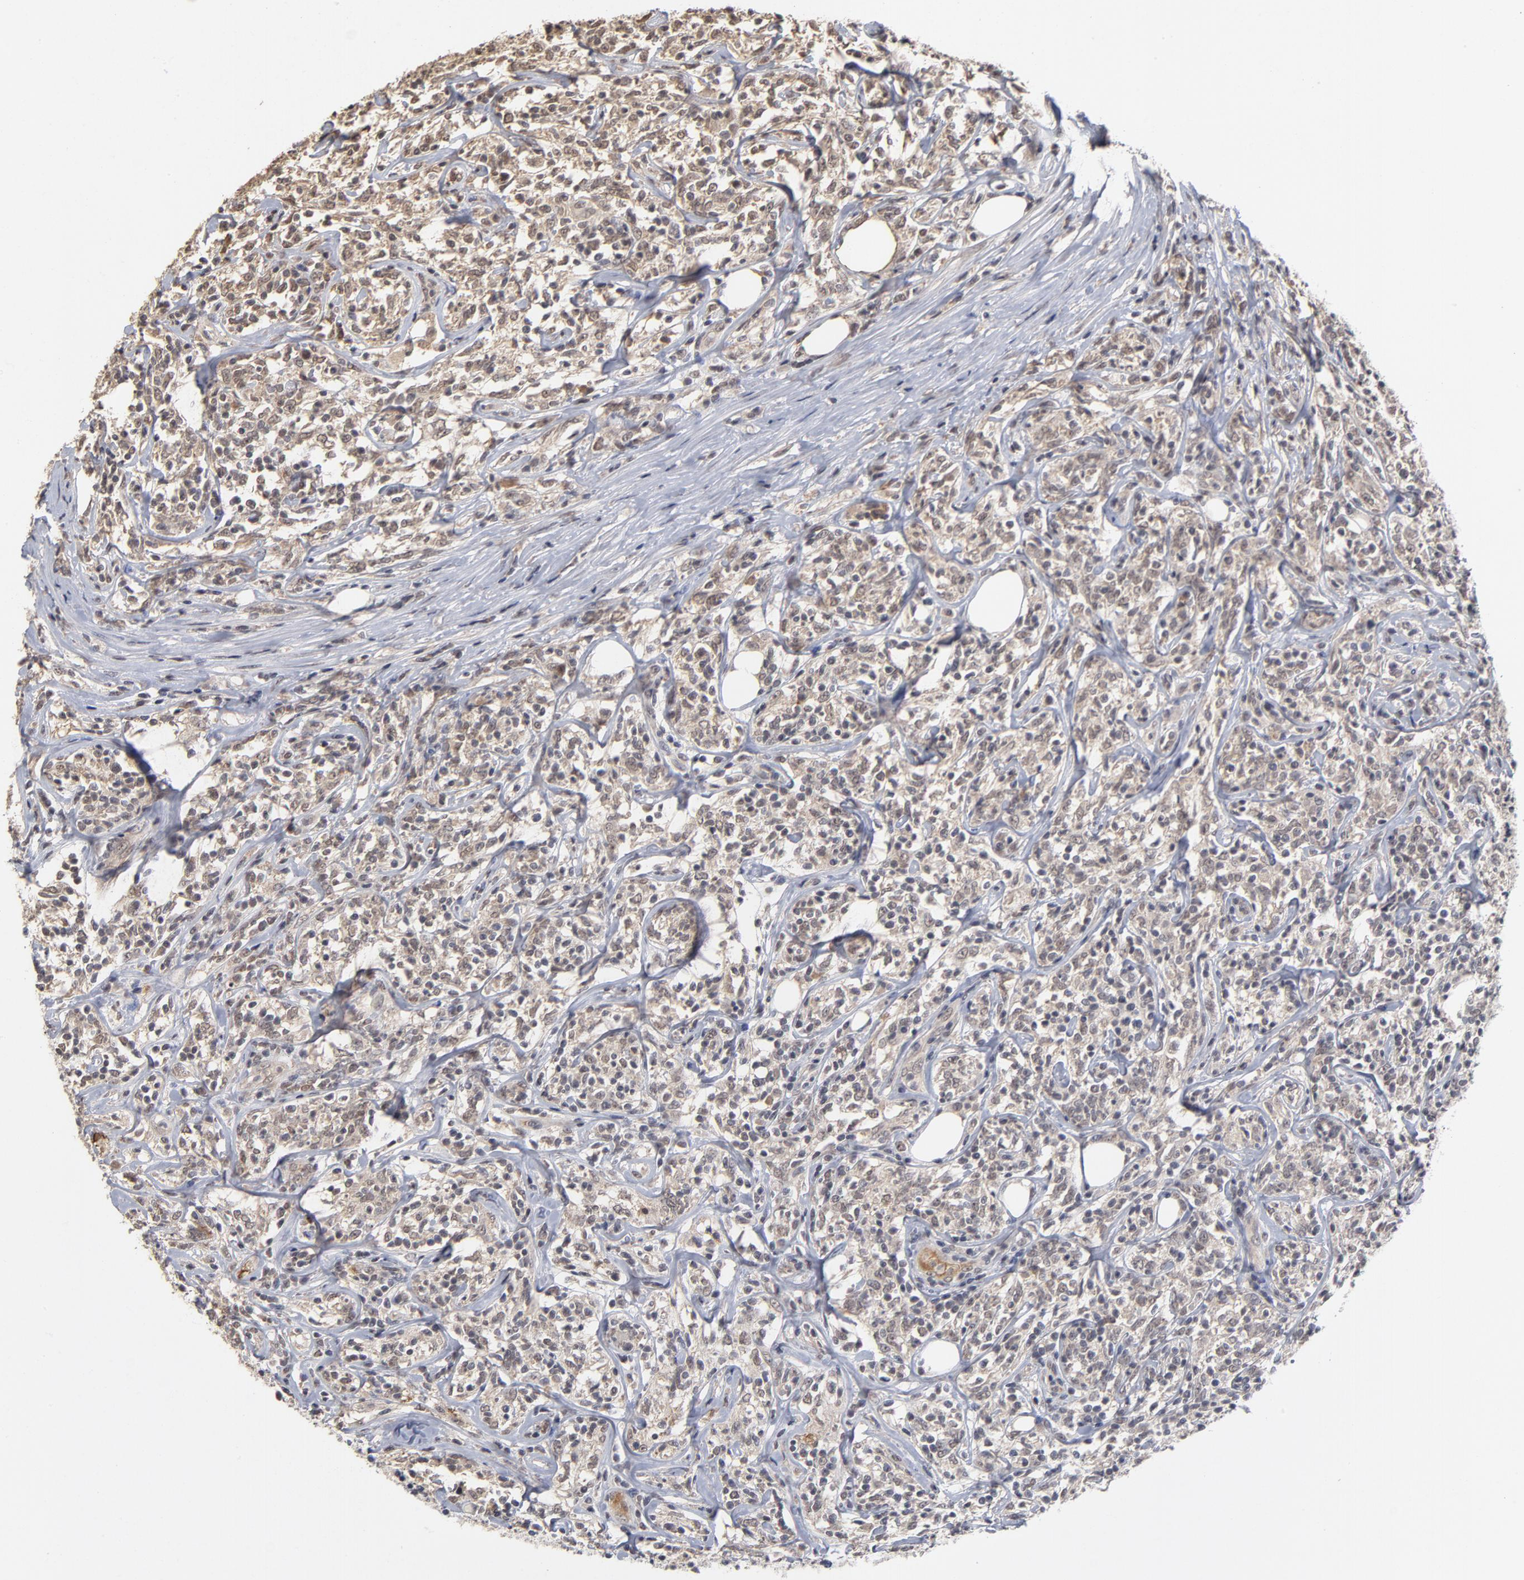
{"staining": {"intensity": "weak", "quantity": ">75%", "location": "cytoplasmic/membranous,nuclear"}, "tissue": "lymphoma", "cell_type": "Tumor cells", "image_type": "cancer", "snomed": [{"axis": "morphology", "description": "Malignant lymphoma, non-Hodgkin's type, High grade"}, {"axis": "topography", "description": "Lymph node"}], "caption": "Immunohistochemistry of human lymphoma exhibits low levels of weak cytoplasmic/membranous and nuclear expression in approximately >75% of tumor cells. The staining was performed using DAB, with brown indicating positive protein expression. Nuclei are stained blue with hematoxylin.", "gene": "WSB1", "patient": {"sex": "female", "age": 84}}